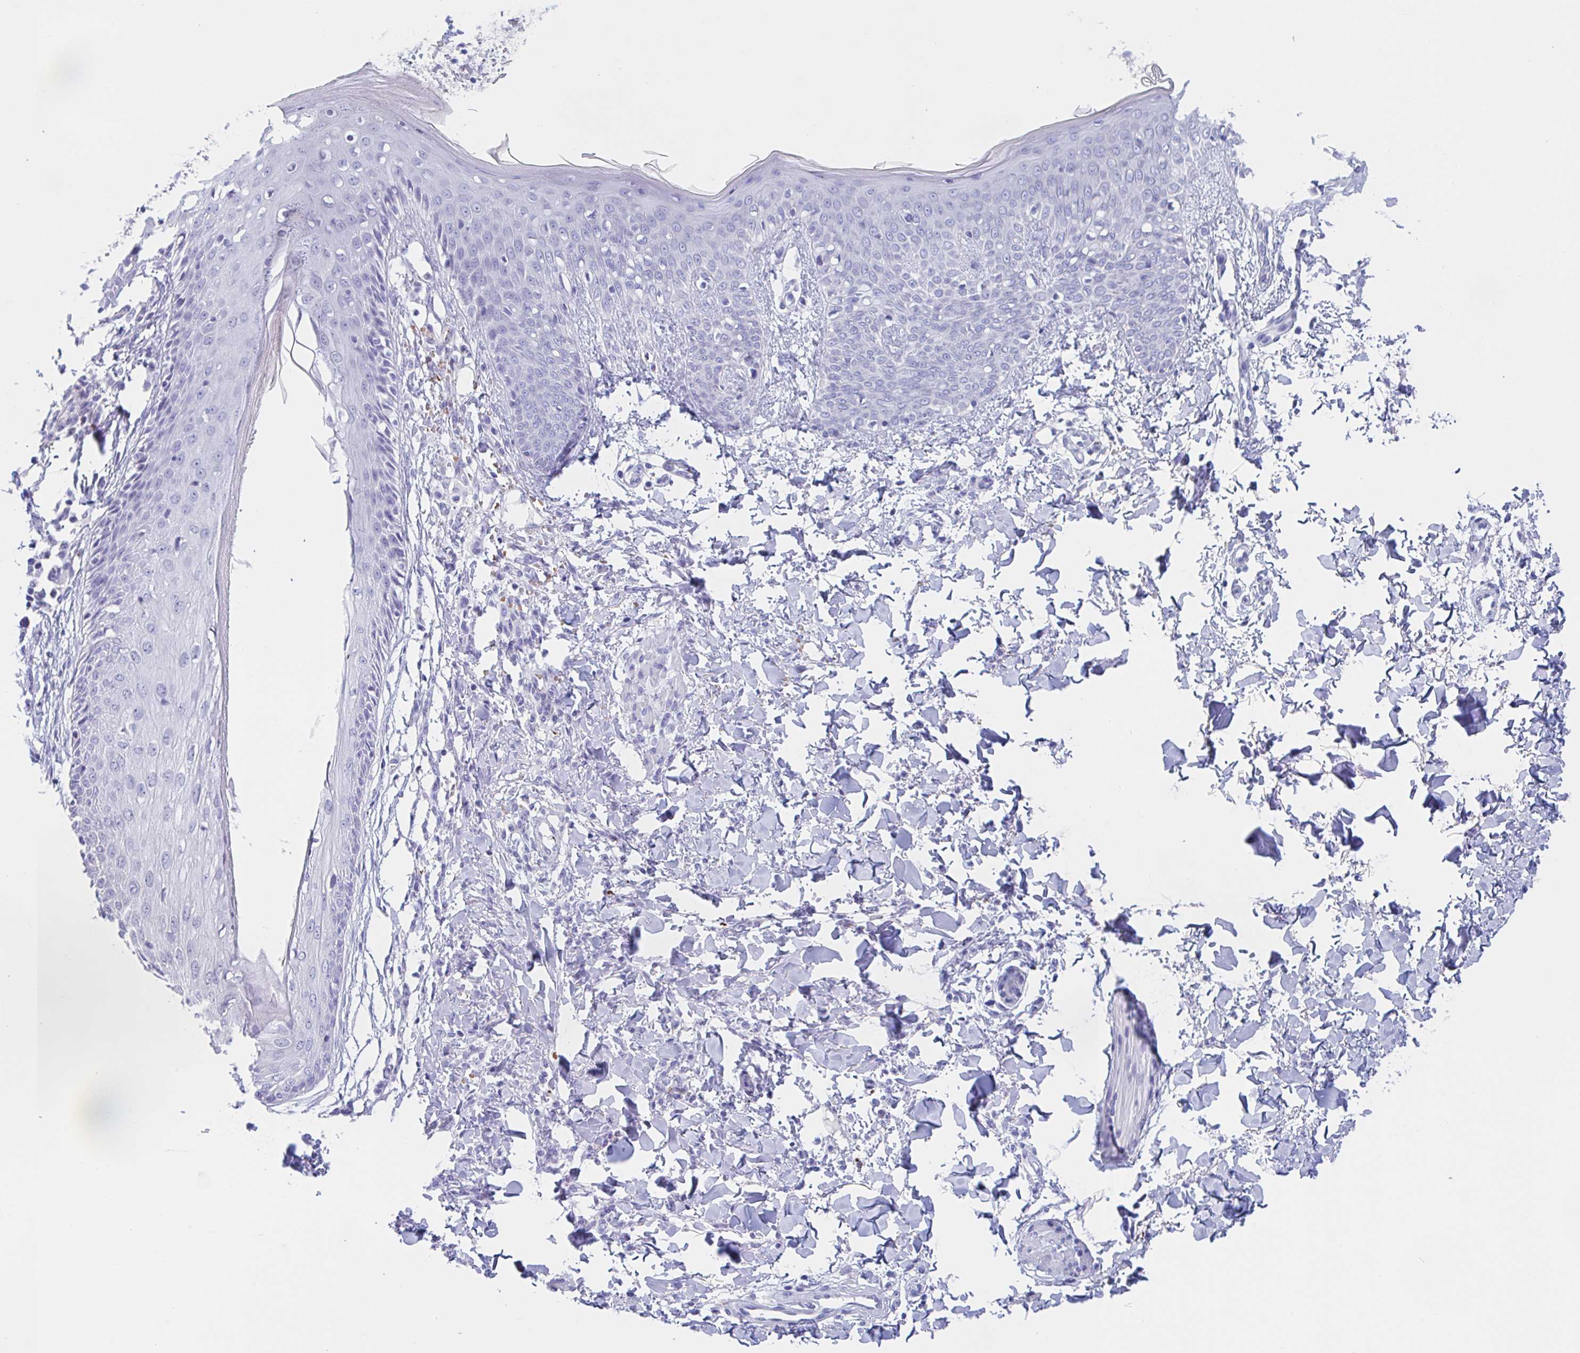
{"staining": {"intensity": "negative", "quantity": "none", "location": "none"}, "tissue": "skin", "cell_type": "Fibroblasts", "image_type": "normal", "snomed": [{"axis": "morphology", "description": "Normal tissue, NOS"}, {"axis": "topography", "description": "Skin"}], "caption": "Immunohistochemistry (IHC) image of unremarkable skin stained for a protein (brown), which reveals no expression in fibroblasts. (Stains: DAB (3,3'-diaminobenzidine) immunohistochemistry with hematoxylin counter stain, Microscopy: brightfield microscopy at high magnification).", "gene": "ANKRD9", "patient": {"sex": "male", "age": 16}}